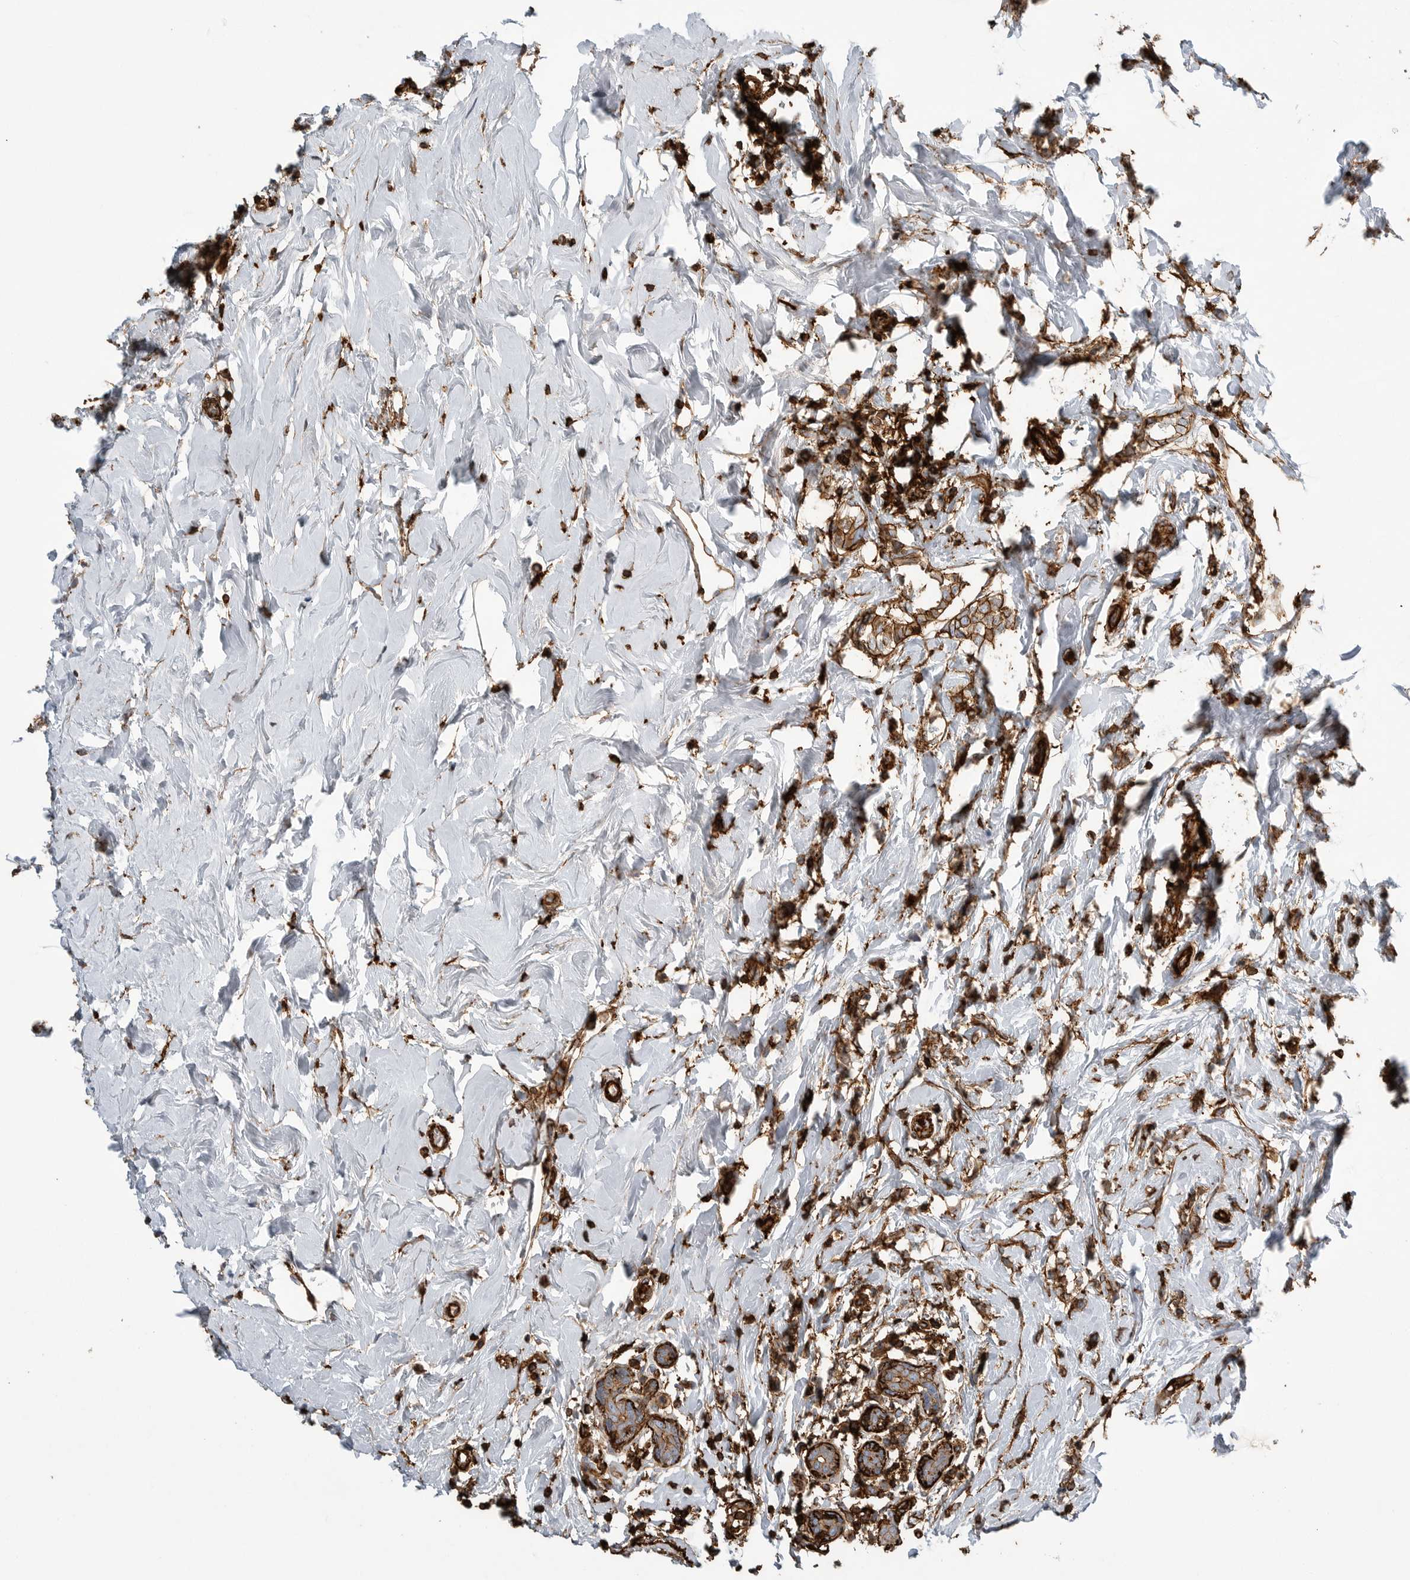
{"staining": {"intensity": "strong", "quantity": ">75%", "location": "cytoplasmic/membranous"}, "tissue": "breast cancer", "cell_type": "Tumor cells", "image_type": "cancer", "snomed": [{"axis": "morphology", "description": "Normal tissue, NOS"}, {"axis": "morphology", "description": "Lobular carcinoma"}, {"axis": "topography", "description": "Breast"}], "caption": "Approximately >75% of tumor cells in human breast cancer reveal strong cytoplasmic/membranous protein expression as visualized by brown immunohistochemical staining.", "gene": "GPER1", "patient": {"sex": "female", "age": 47}}